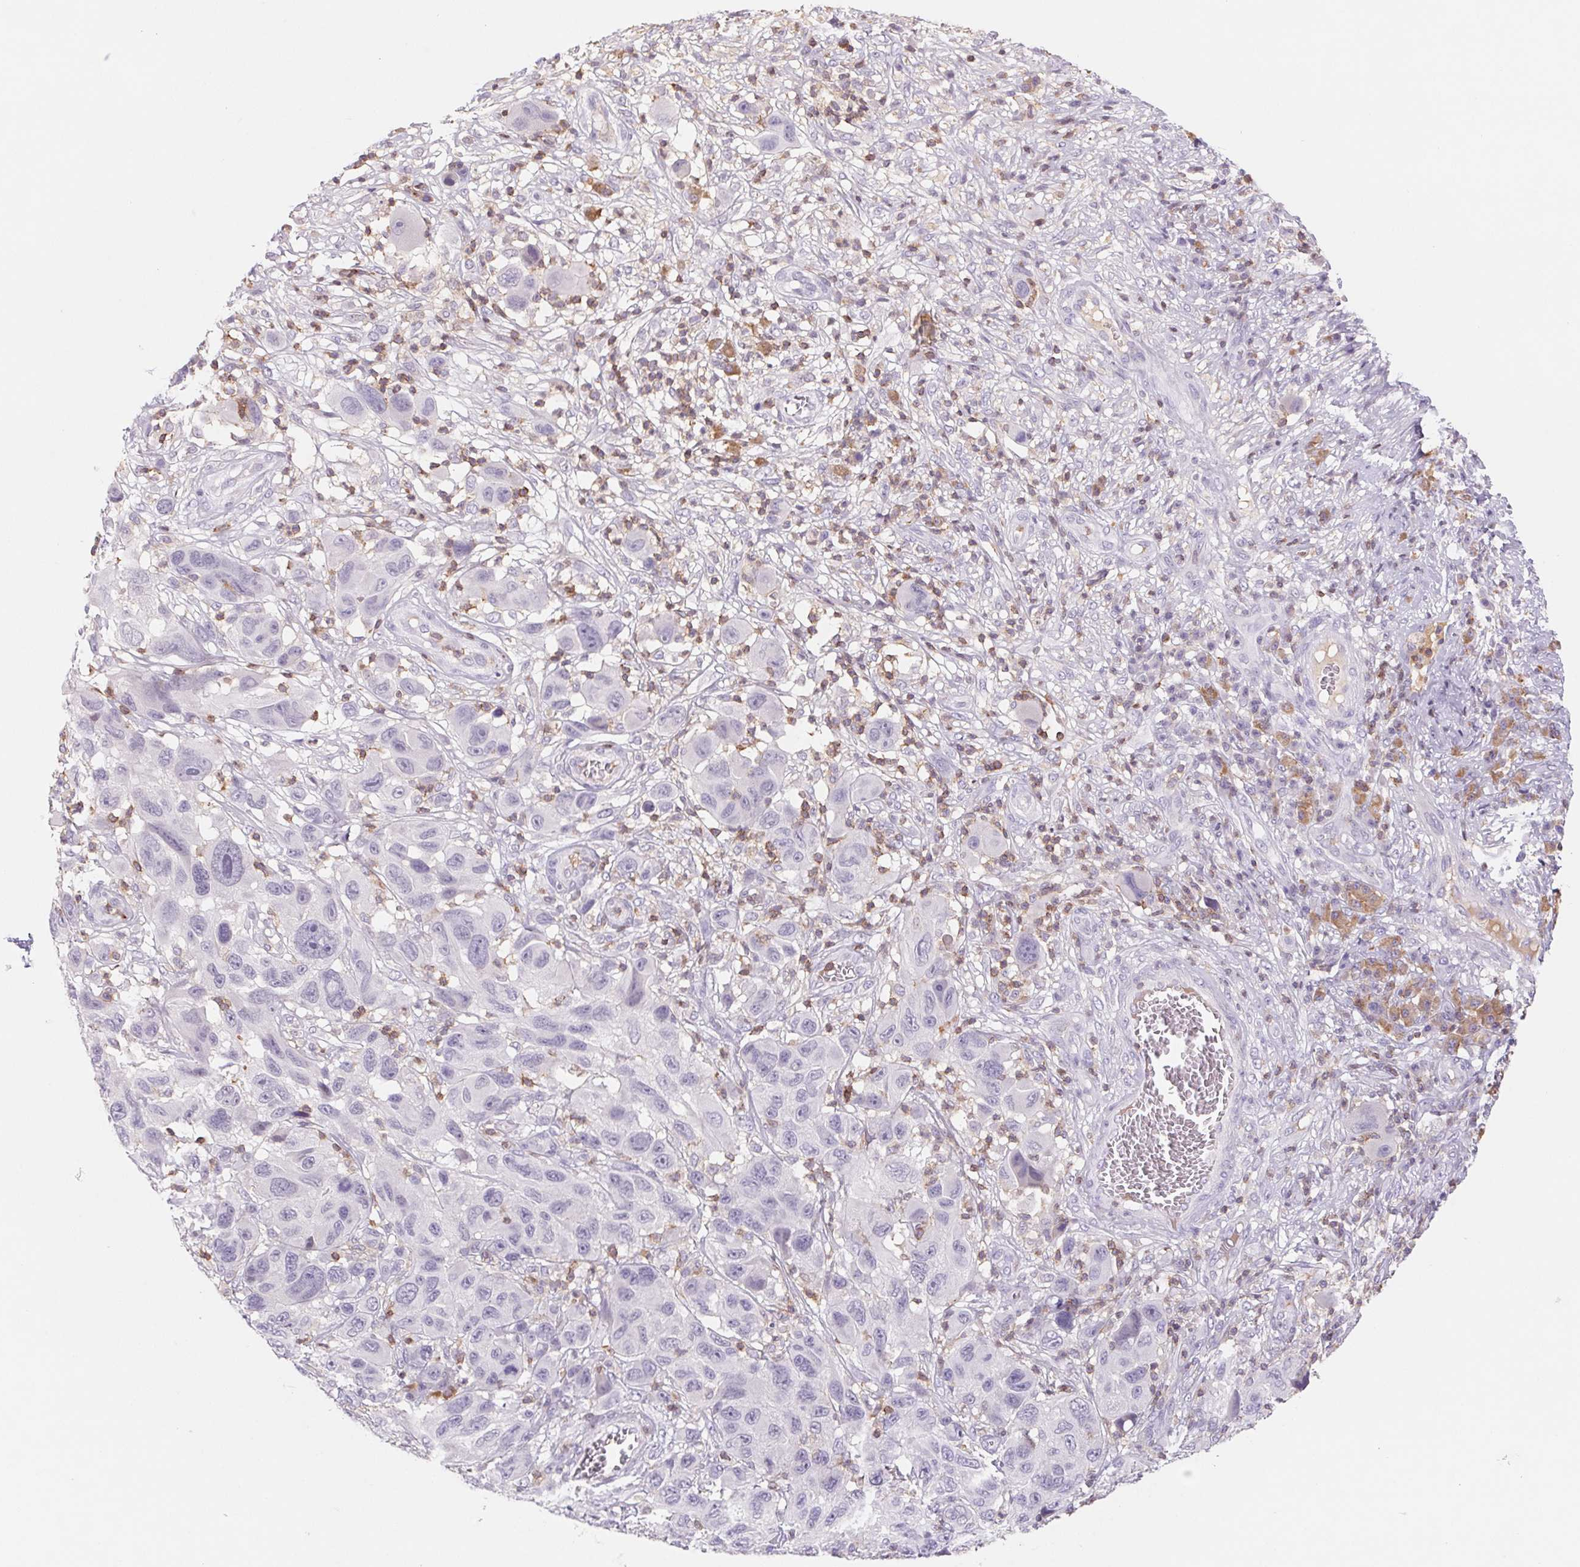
{"staining": {"intensity": "negative", "quantity": "none", "location": "none"}, "tissue": "melanoma", "cell_type": "Tumor cells", "image_type": "cancer", "snomed": [{"axis": "morphology", "description": "Malignant melanoma, NOS"}, {"axis": "topography", "description": "Skin"}], "caption": "IHC histopathology image of neoplastic tissue: human malignant melanoma stained with DAB (3,3'-diaminobenzidine) demonstrates no significant protein expression in tumor cells. (Immunohistochemistry, brightfield microscopy, high magnification).", "gene": "KIF26A", "patient": {"sex": "male", "age": 53}}